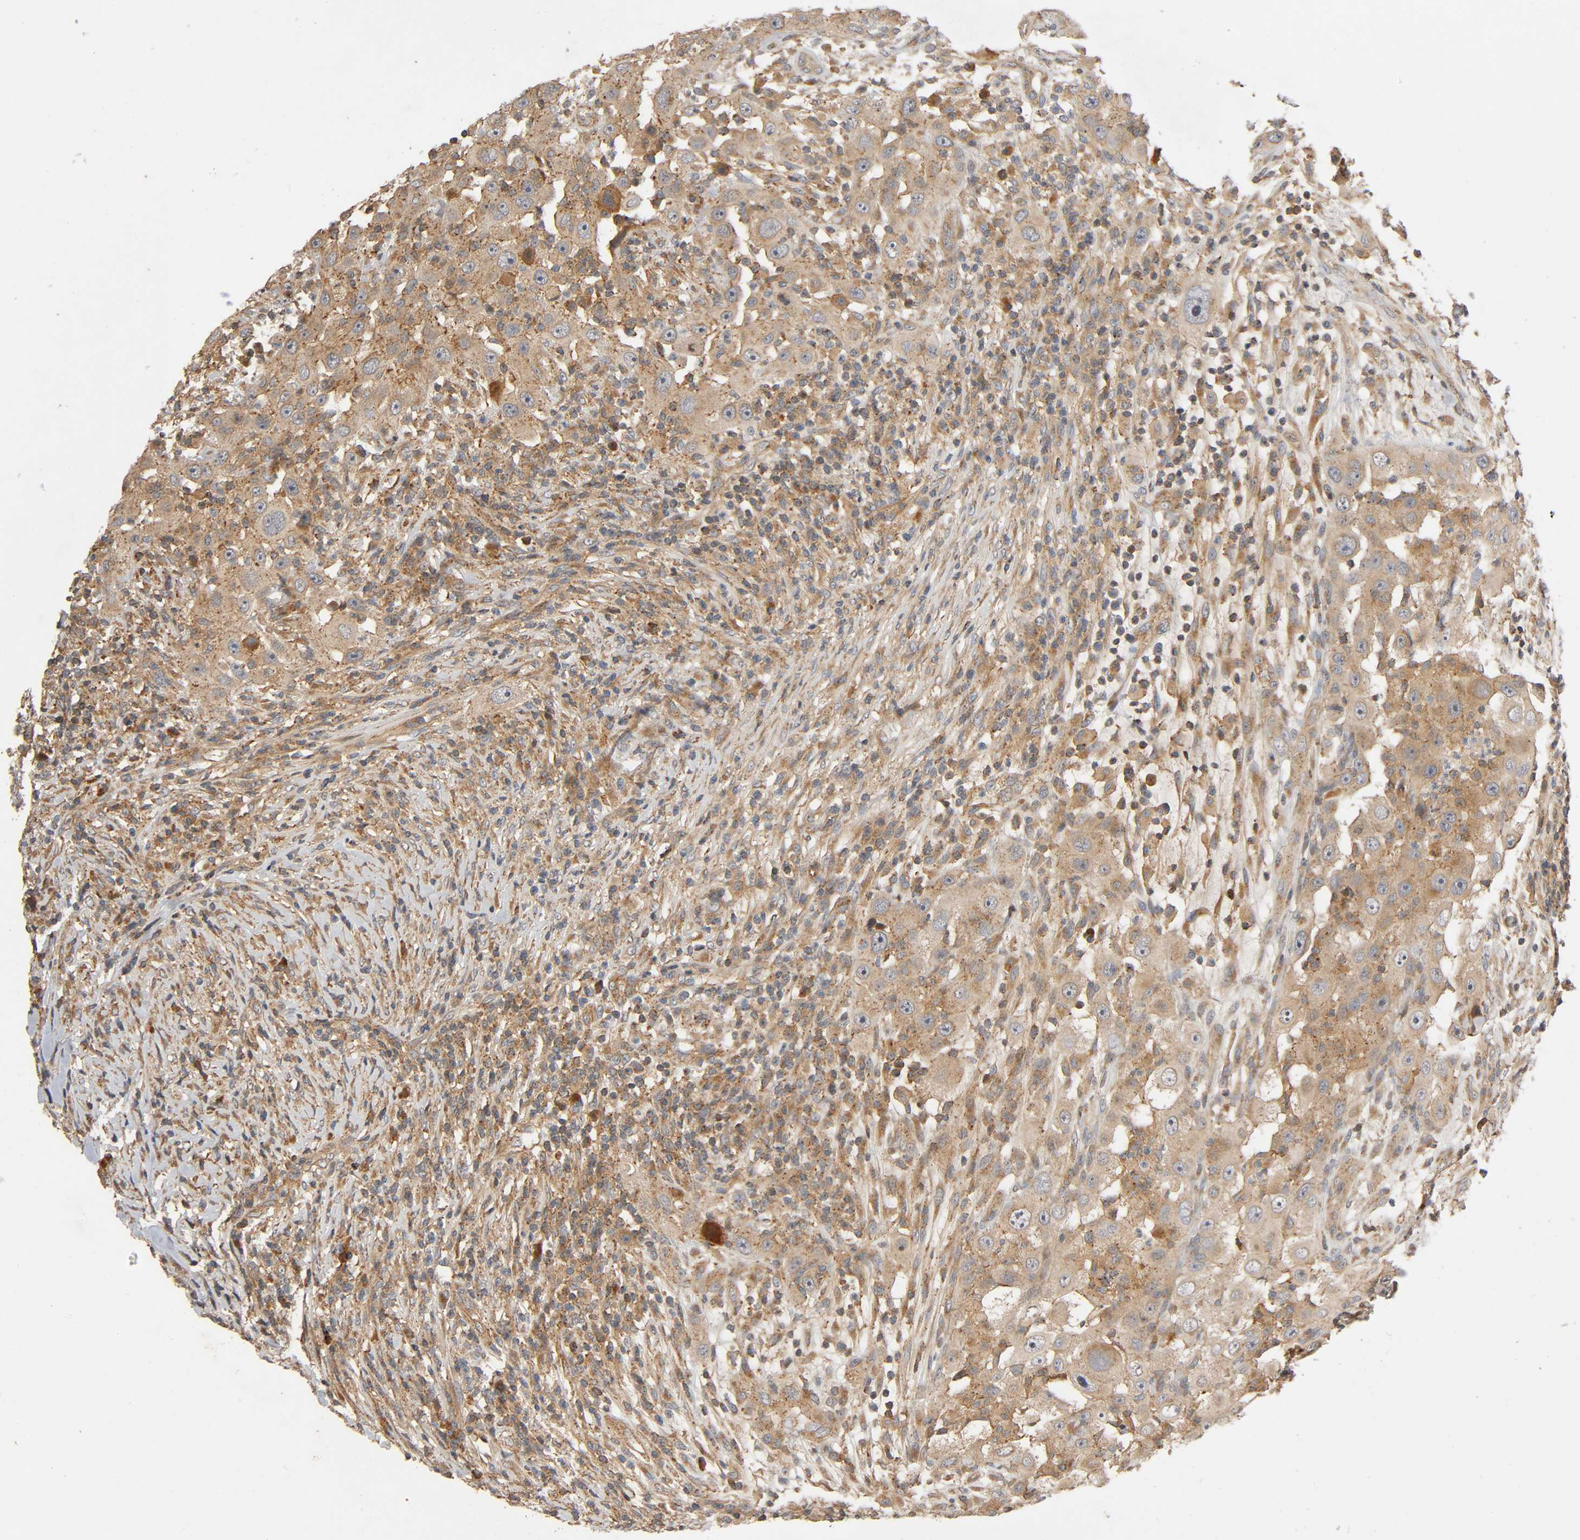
{"staining": {"intensity": "moderate", "quantity": "25%-75%", "location": "cytoplasmic/membranous"}, "tissue": "head and neck cancer", "cell_type": "Tumor cells", "image_type": "cancer", "snomed": [{"axis": "morphology", "description": "Carcinoma, NOS"}, {"axis": "topography", "description": "Head-Neck"}], "caption": "Immunohistochemical staining of head and neck carcinoma reveals medium levels of moderate cytoplasmic/membranous positivity in about 25%-75% of tumor cells.", "gene": "SGSM1", "patient": {"sex": "male", "age": 87}}